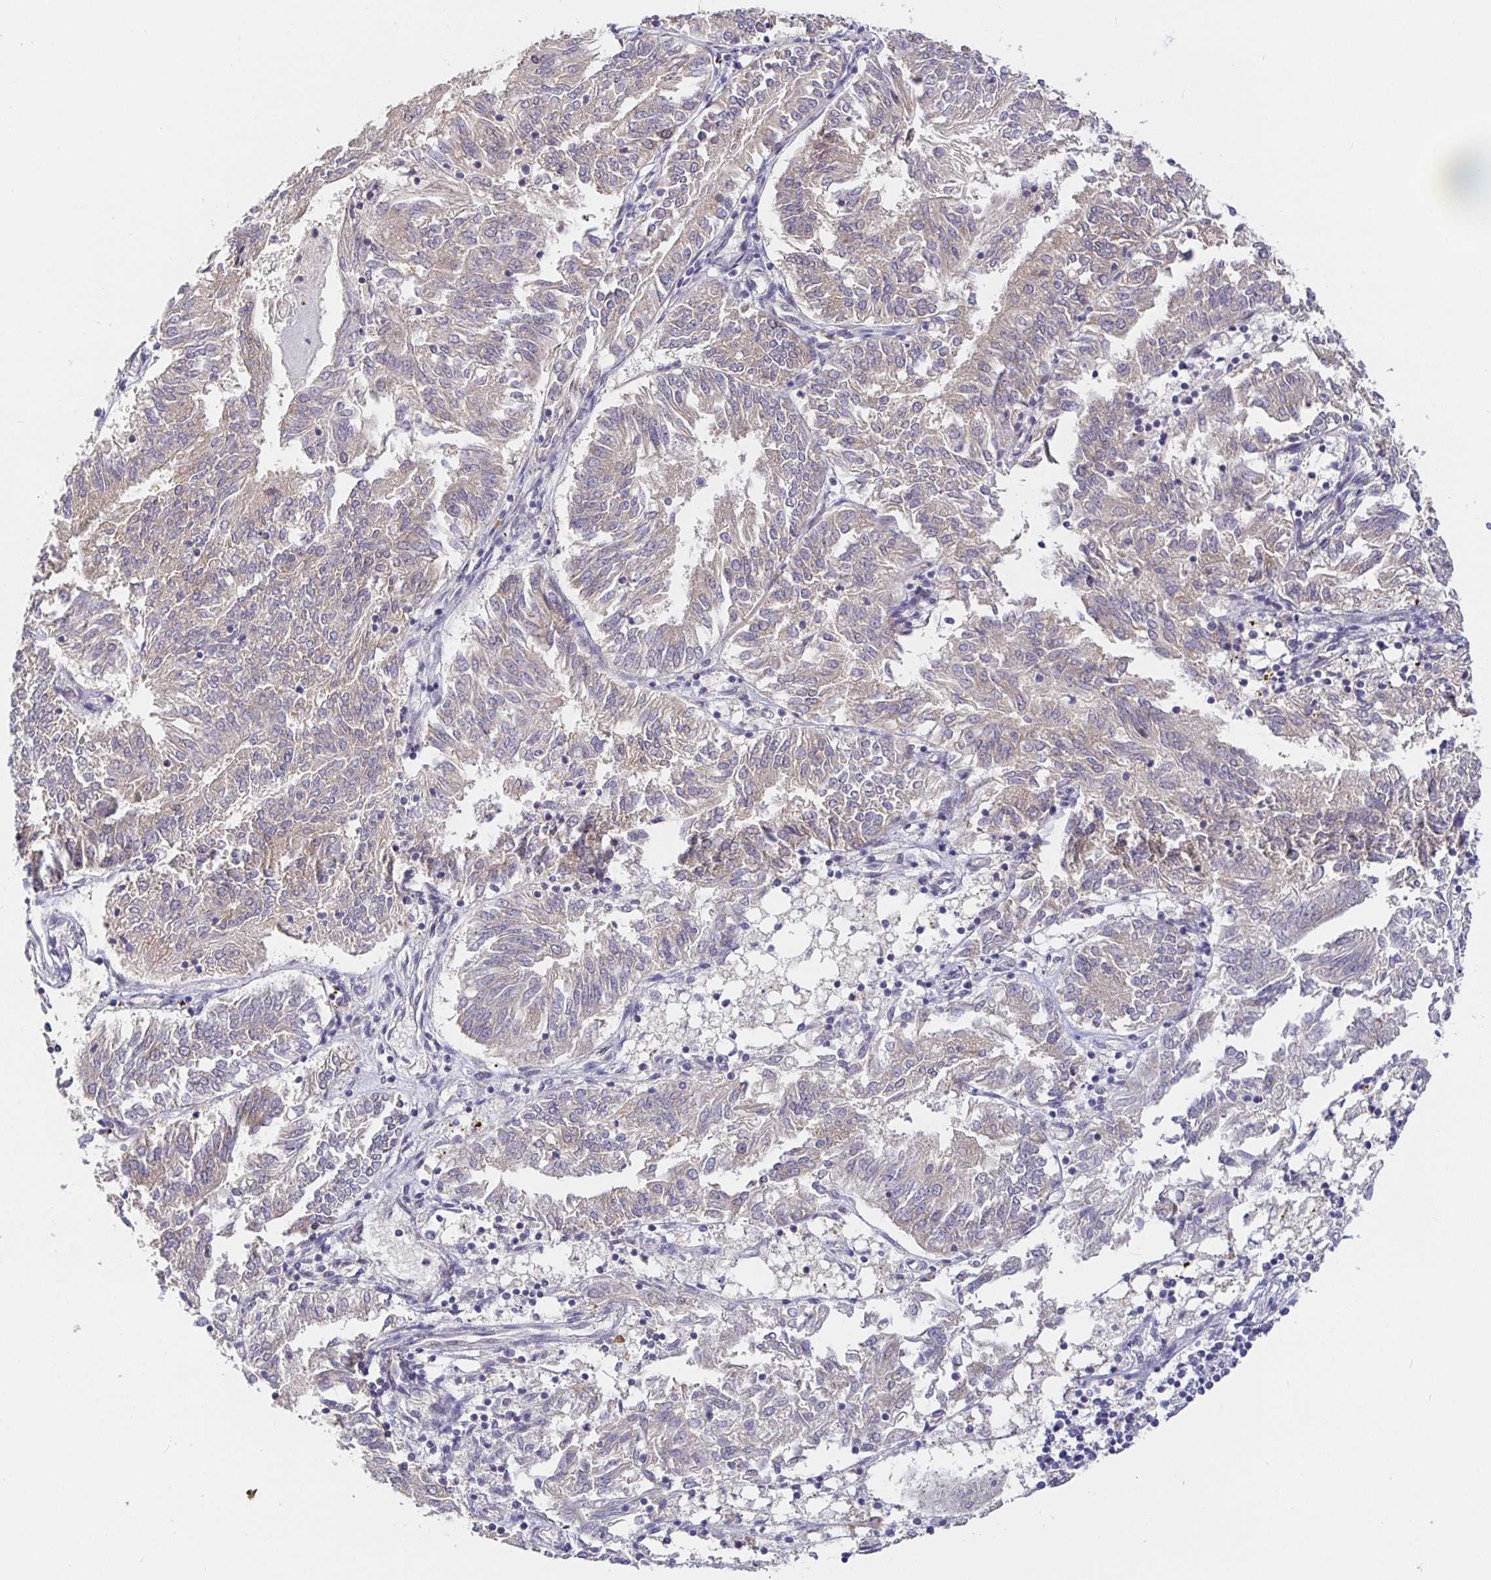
{"staining": {"intensity": "weak", "quantity": "<25%", "location": "cytoplasmic/membranous"}, "tissue": "endometrial cancer", "cell_type": "Tumor cells", "image_type": "cancer", "snomed": [{"axis": "morphology", "description": "Adenocarcinoma, NOS"}, {"axis": "topography", "description": "Endometrium"}], "caption": "A photomicrograph of endometrial cancer (adenocarcinoma) stained for a protein demonstrates no brown staining in tumor cells. The staining is performed using DAB brown chromogen with nuclei counter-stained in using hematoxylin.", "gene": "ZDHHC11", "patient": {"sex": "female", "age": 58}}